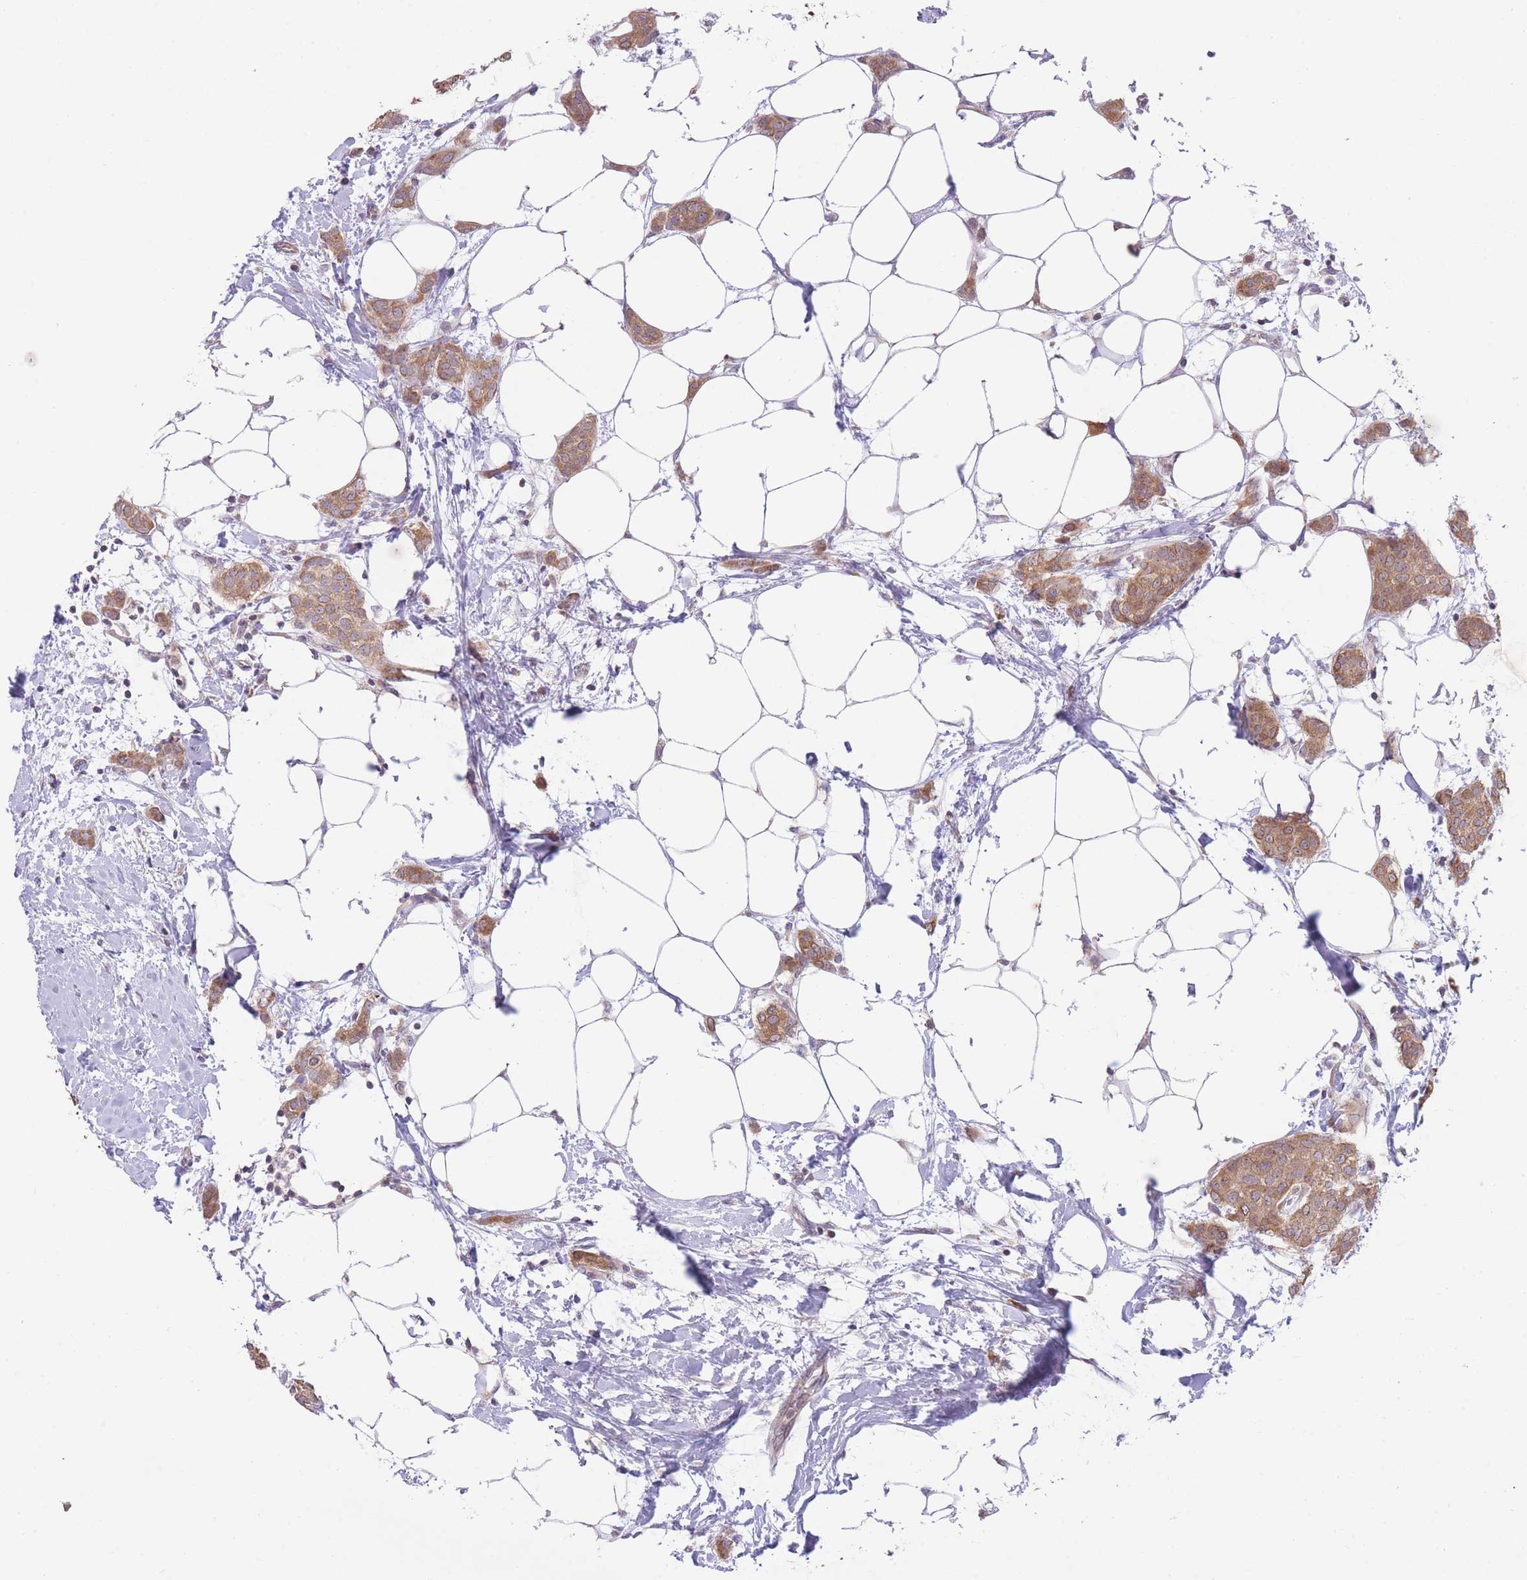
{"staining": {"intensity": "moderate", "quantity": ">75%", "location": "cytoplasmic/membranous"}, "tissue": "breast cancer", "cell_type": "Tumor cells", "image_type": "cancer", "snomed": [{"axis": "morphology", "description": "Duct carcinoma"}, {"axis": "topography", "description": "Breast"}], "caption": "An image of breast infiltrating ductal carcinoma stained for a protein shows moderate cytoplasmic/membranous brown staining in tumor cells.", "gene": "BOLA2B", "patient": {"sex": "female", "age": 72}}